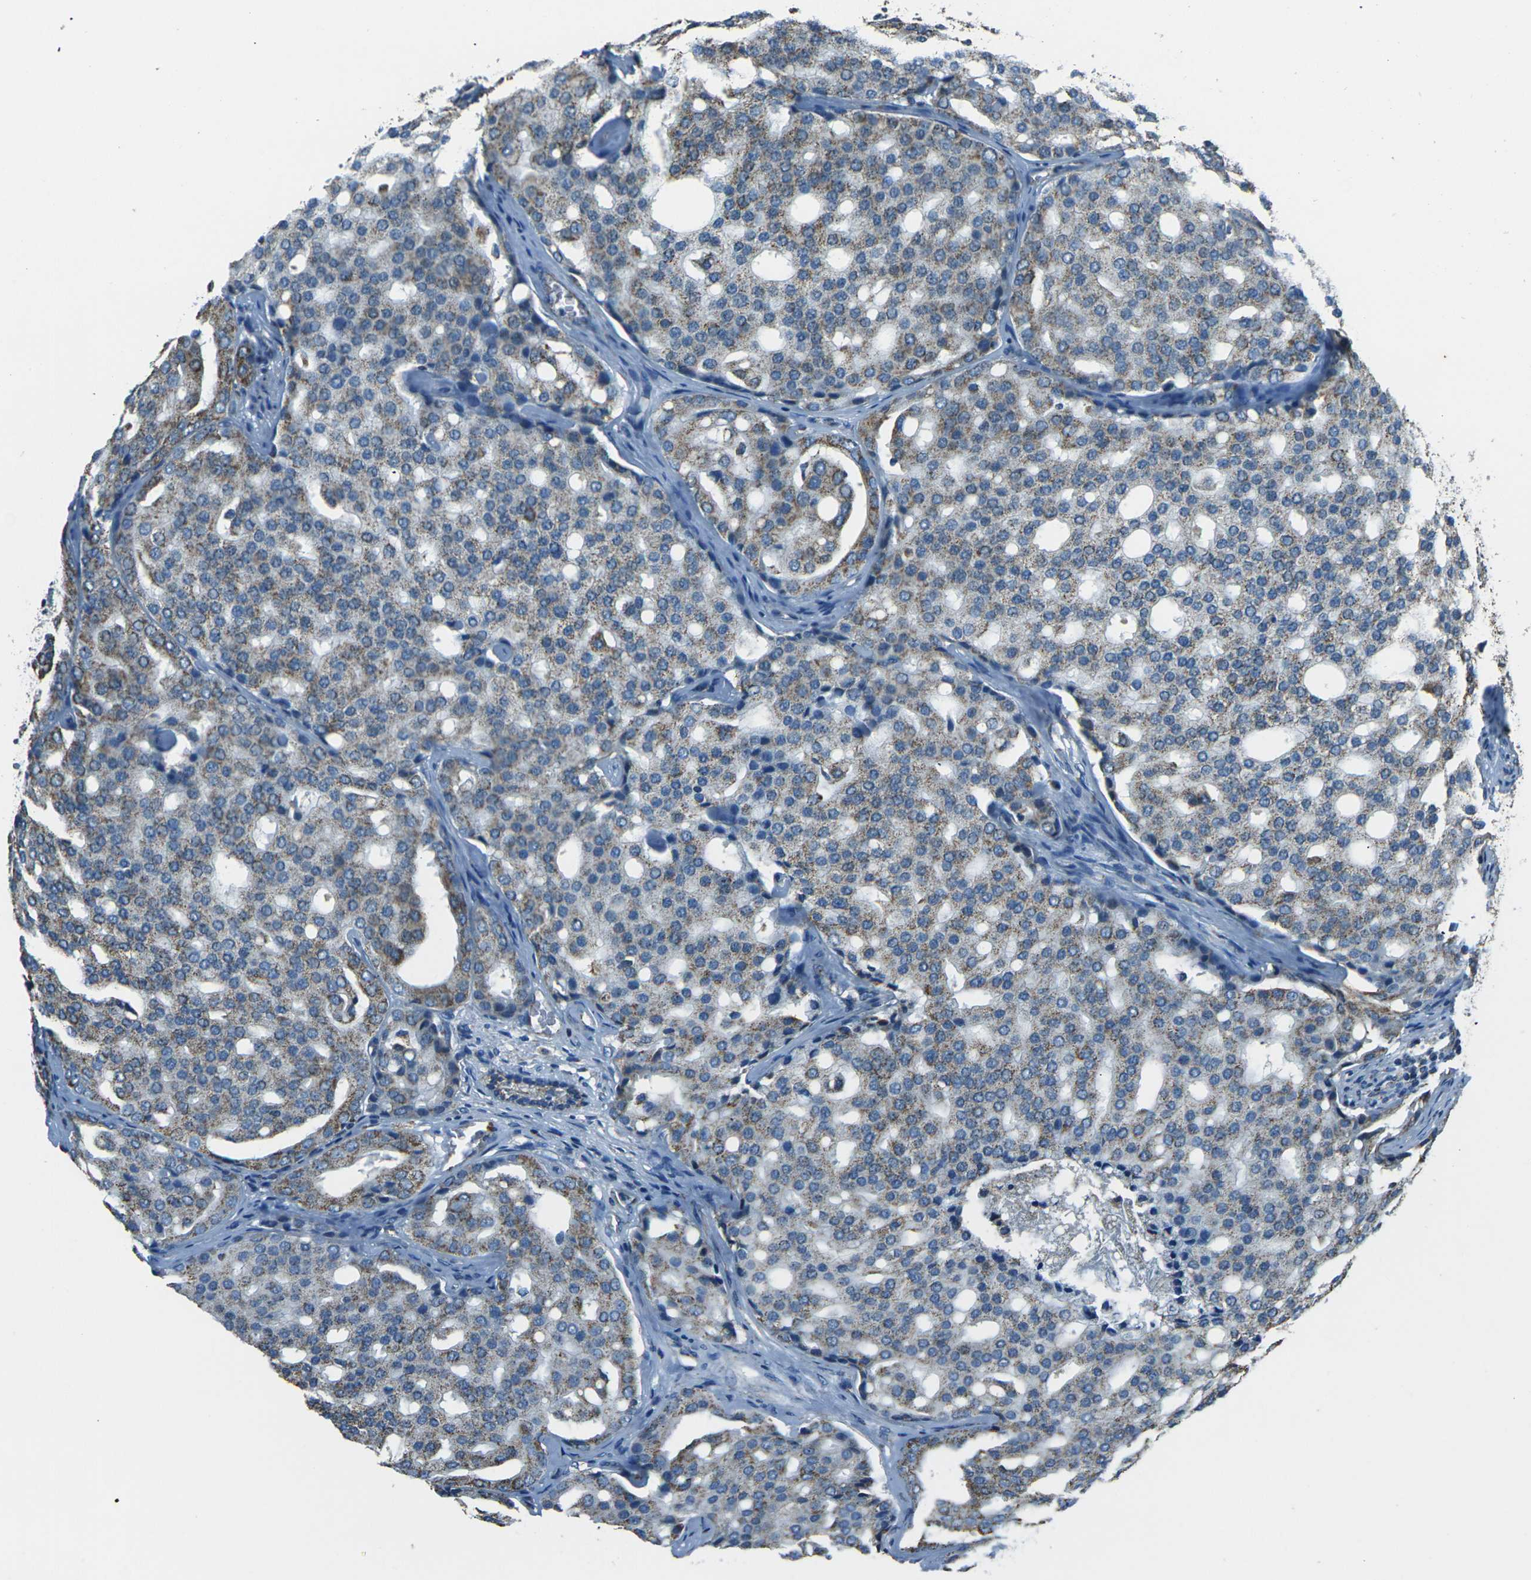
{"staining": {"intensity": "moderate", "quantity": ">75%", "location": "cytoplasmic/membranous"}, "tissue": "prostate cancer", "cell_type": "Tumor cells", "image_type": "cancer", "snomed": [{"axis": "morphology", "description": "Adenocarcinoma, High grade"}, {"axis": "topography", "description": "Prostate"}], "caption": "The image exhibits staining of prostate high-grade adenocarcinoma, revealing moderate cytoplasmic/membranous protein positivity (brown color) within tumor cells. The protein of interest is shown in brown color, while the nuclei are stained blue.", "gene": "IRF3", "patient": {"sex": "male", "age": 64}}